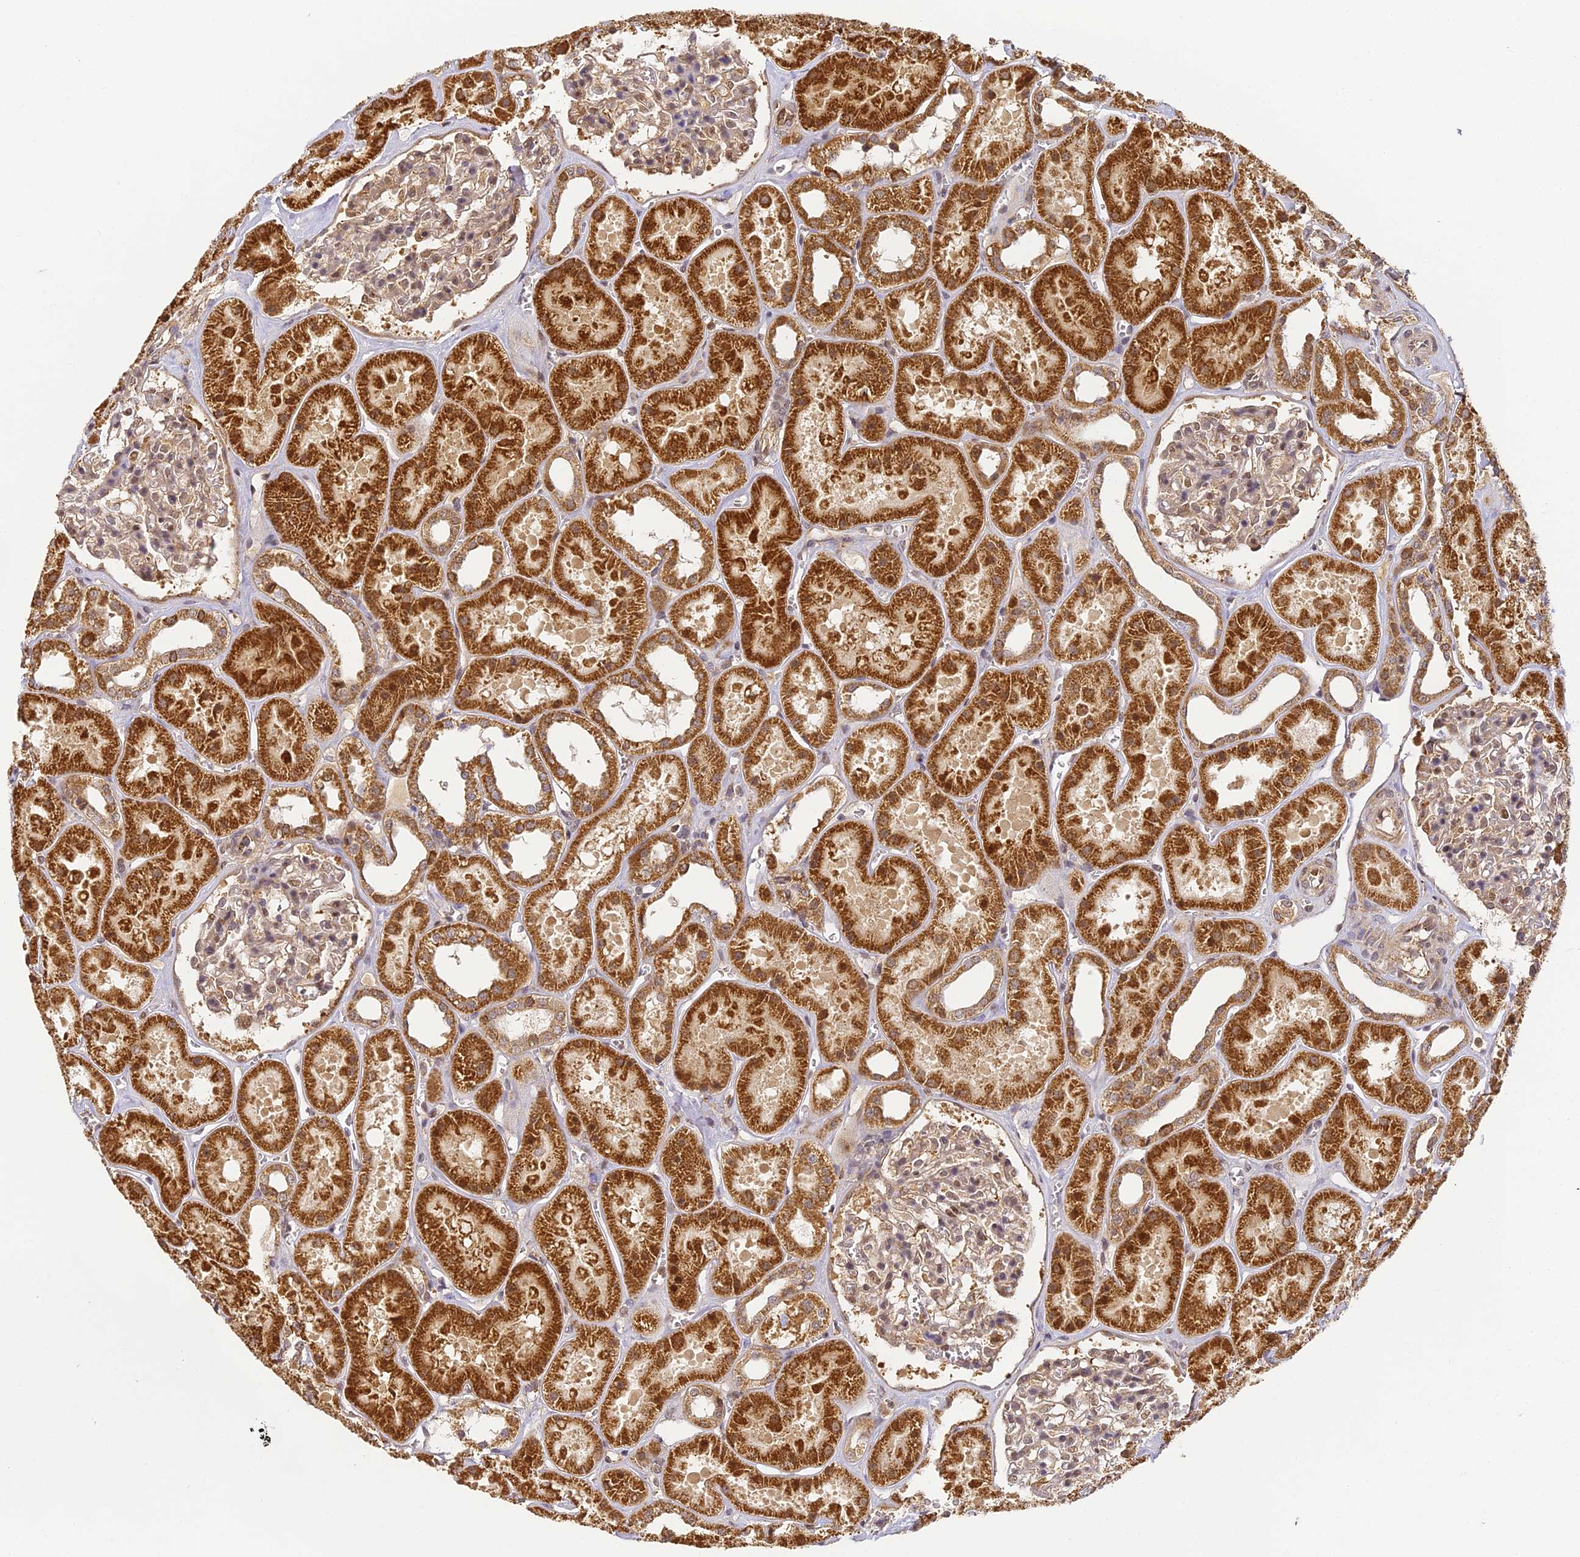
{"staining": {"intensity": "moderate", "quantity": ">75%", "location": "cytoplasmic/membranous,nuclear"}, "tissue": "kidney", "cell_type": "Cells in glomeruli", "image_type": "normal", "snomed": [{"axis": "morphology", "description": "Normal tissue, NOS"}, {"axis": "topography", "description": "Kidney"}], "caption": "This is a histology image of IHC staining of benign kidney, which shows moderate staining in the cytoplasmic/membranous,nuclear of cells in glomeruli.", "gene": "ENSG00000268870", "patient": {"sex": "female", "age": 41}}